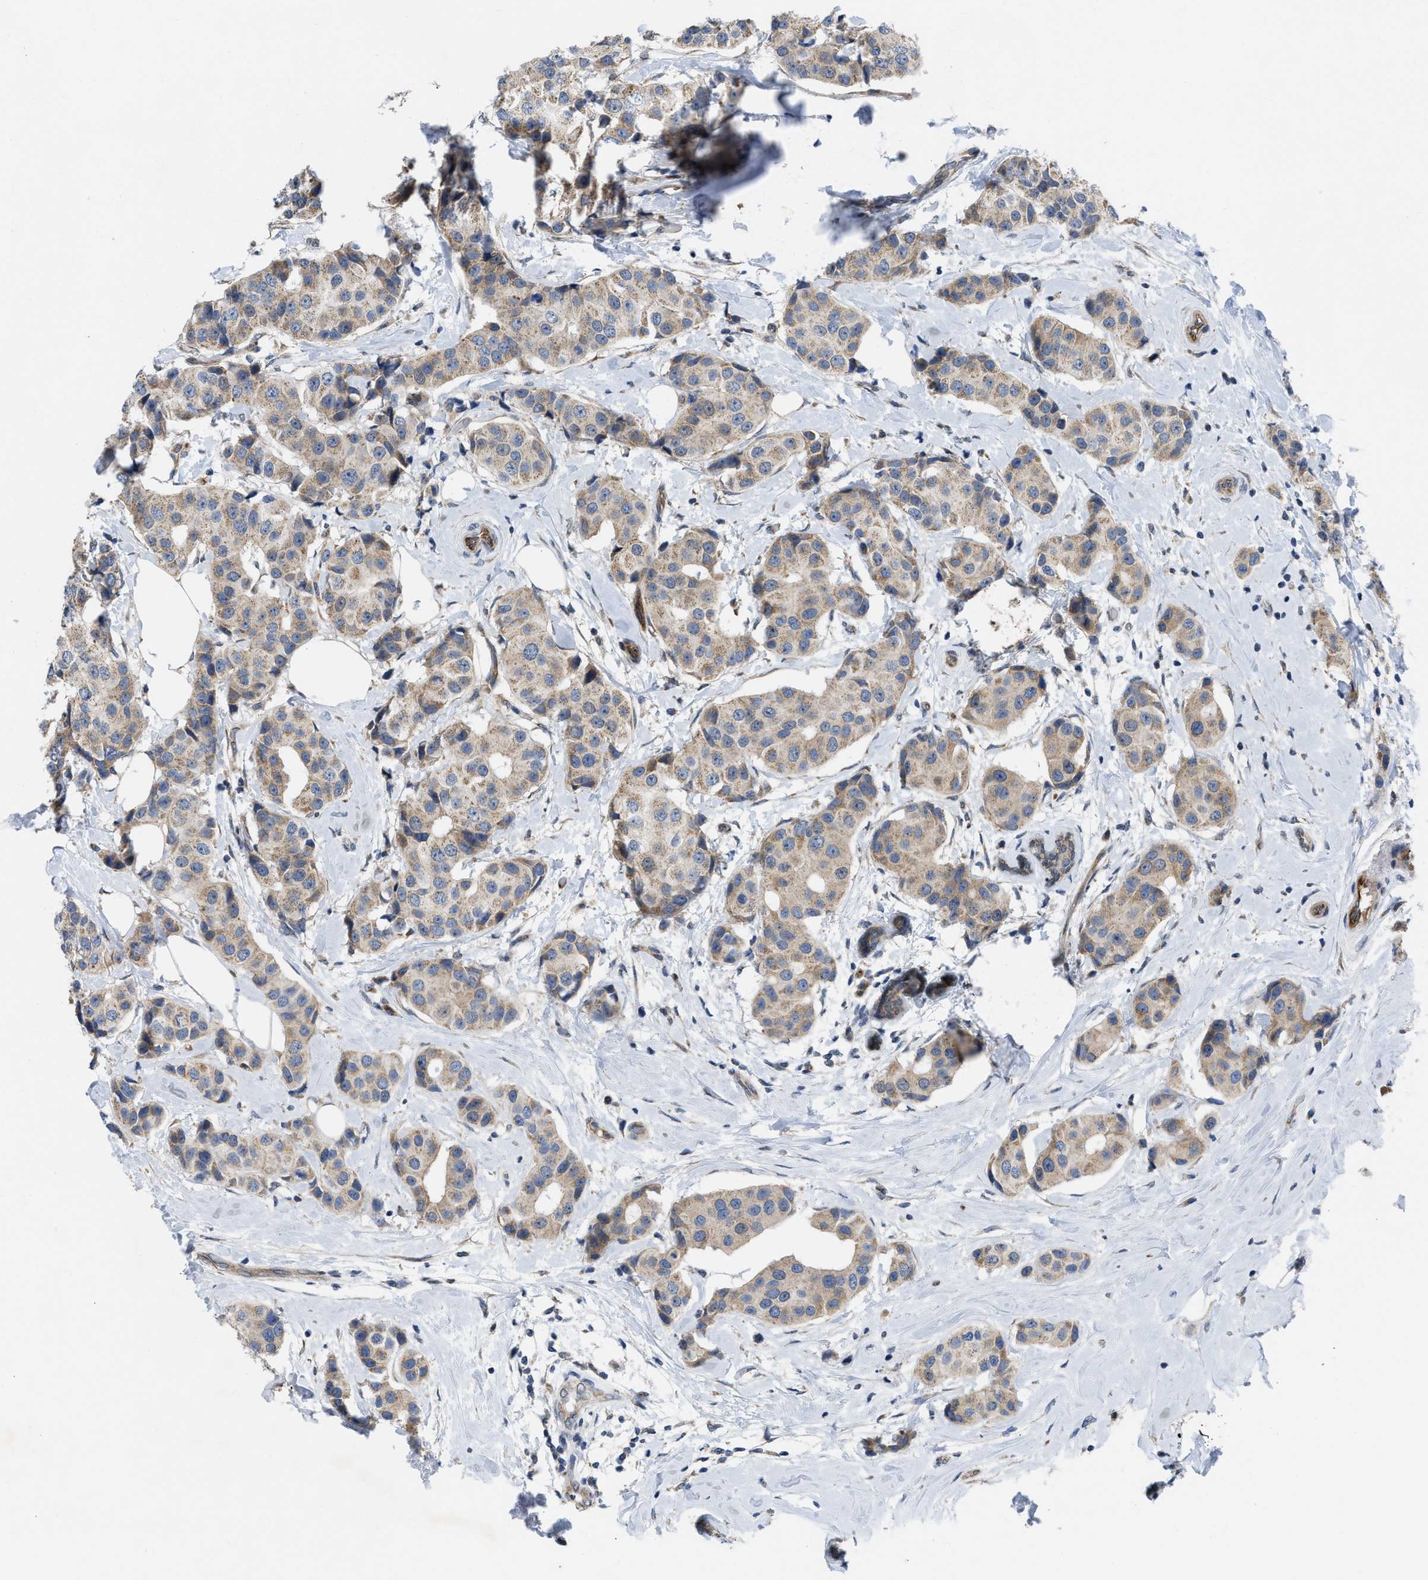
{"staining": {"intensity": "weak", "quantity": ">75%", "location": "cytoplasmic/membranous"}, "tissue": "breast cancer", "cell_type": "Tumor cells", "image_type": "cancer", "snomed": [{"axis": "morphology", "description": "Normal tissue, NOS"}, {"axis": "morphology", "description": "Duct carcinoma"}, {"axis": "topography", "description": "Breast"}], "caption": "High-power microscopy captured an immunohistochemistry image of breast cancer (intraductal carcinoma), revealing weak cytoplasmic/membranous staining in approximately >75% of tumor cells.", "gene": "EOGT", "patient": {"sex": "female", "age": 39}}